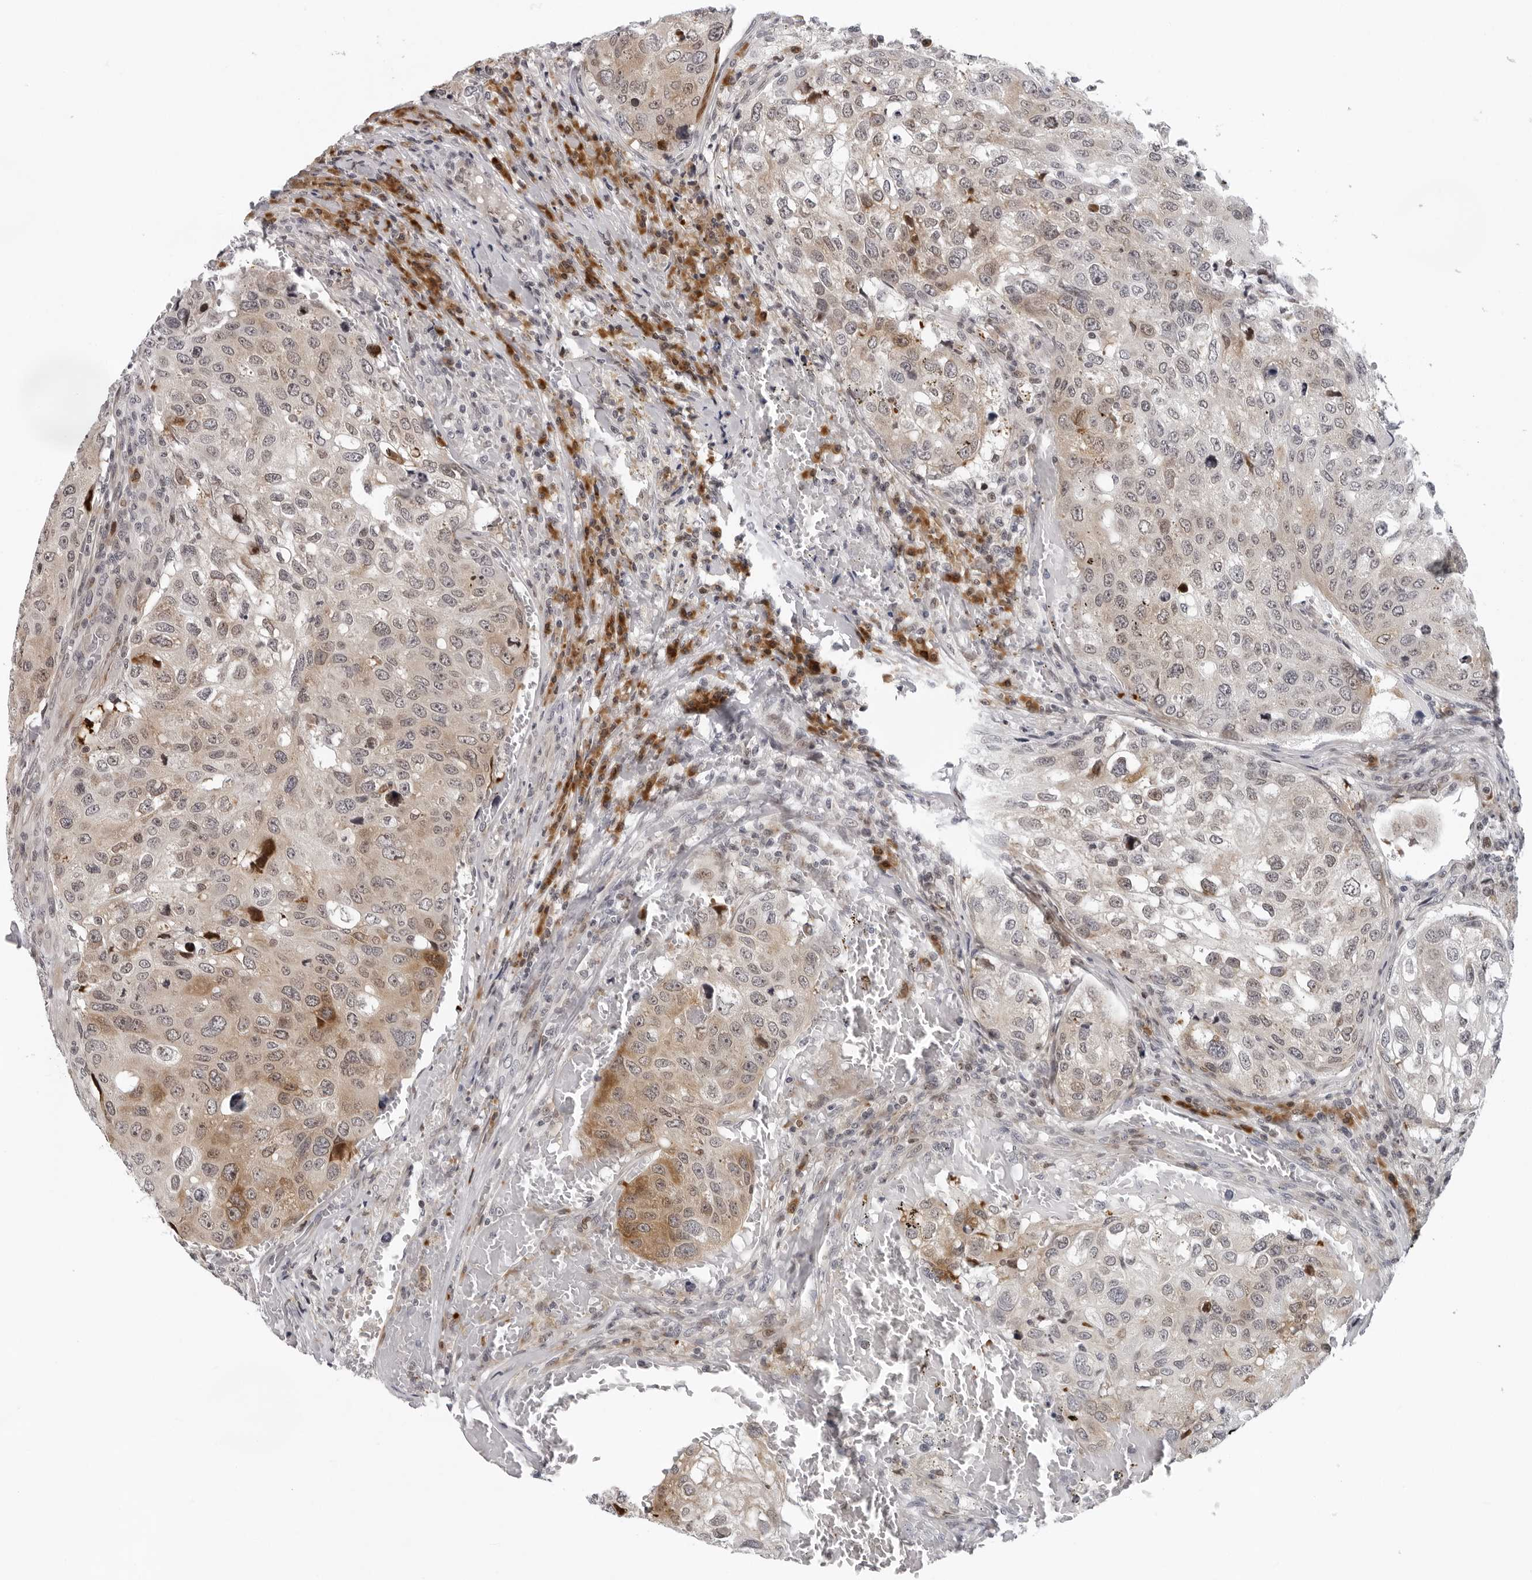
{"staining": {"intensity": "moderate", "quantity": "<25%", "location": "cytoplasmic/membranous"}, "tissue": "urothelial cancer", "cell_type": "Tumor cells", "image_type": "cancer", "snomed": [{"axis": "morphology", "description": "Urothelial carcinoma, High grade"}, {"axis": "topography", "description": "Lymph node"}, {"axis": "topography", "description": "Urinary bladder"}], "caption": "Brown immunohistochemical staining in urothelial cancer shows moderate cytoplasmic/membranous expression in about <25% of tumor cells.", "gene": "PIP4K2C", "patient": {"sex": "male", "age": 51}}